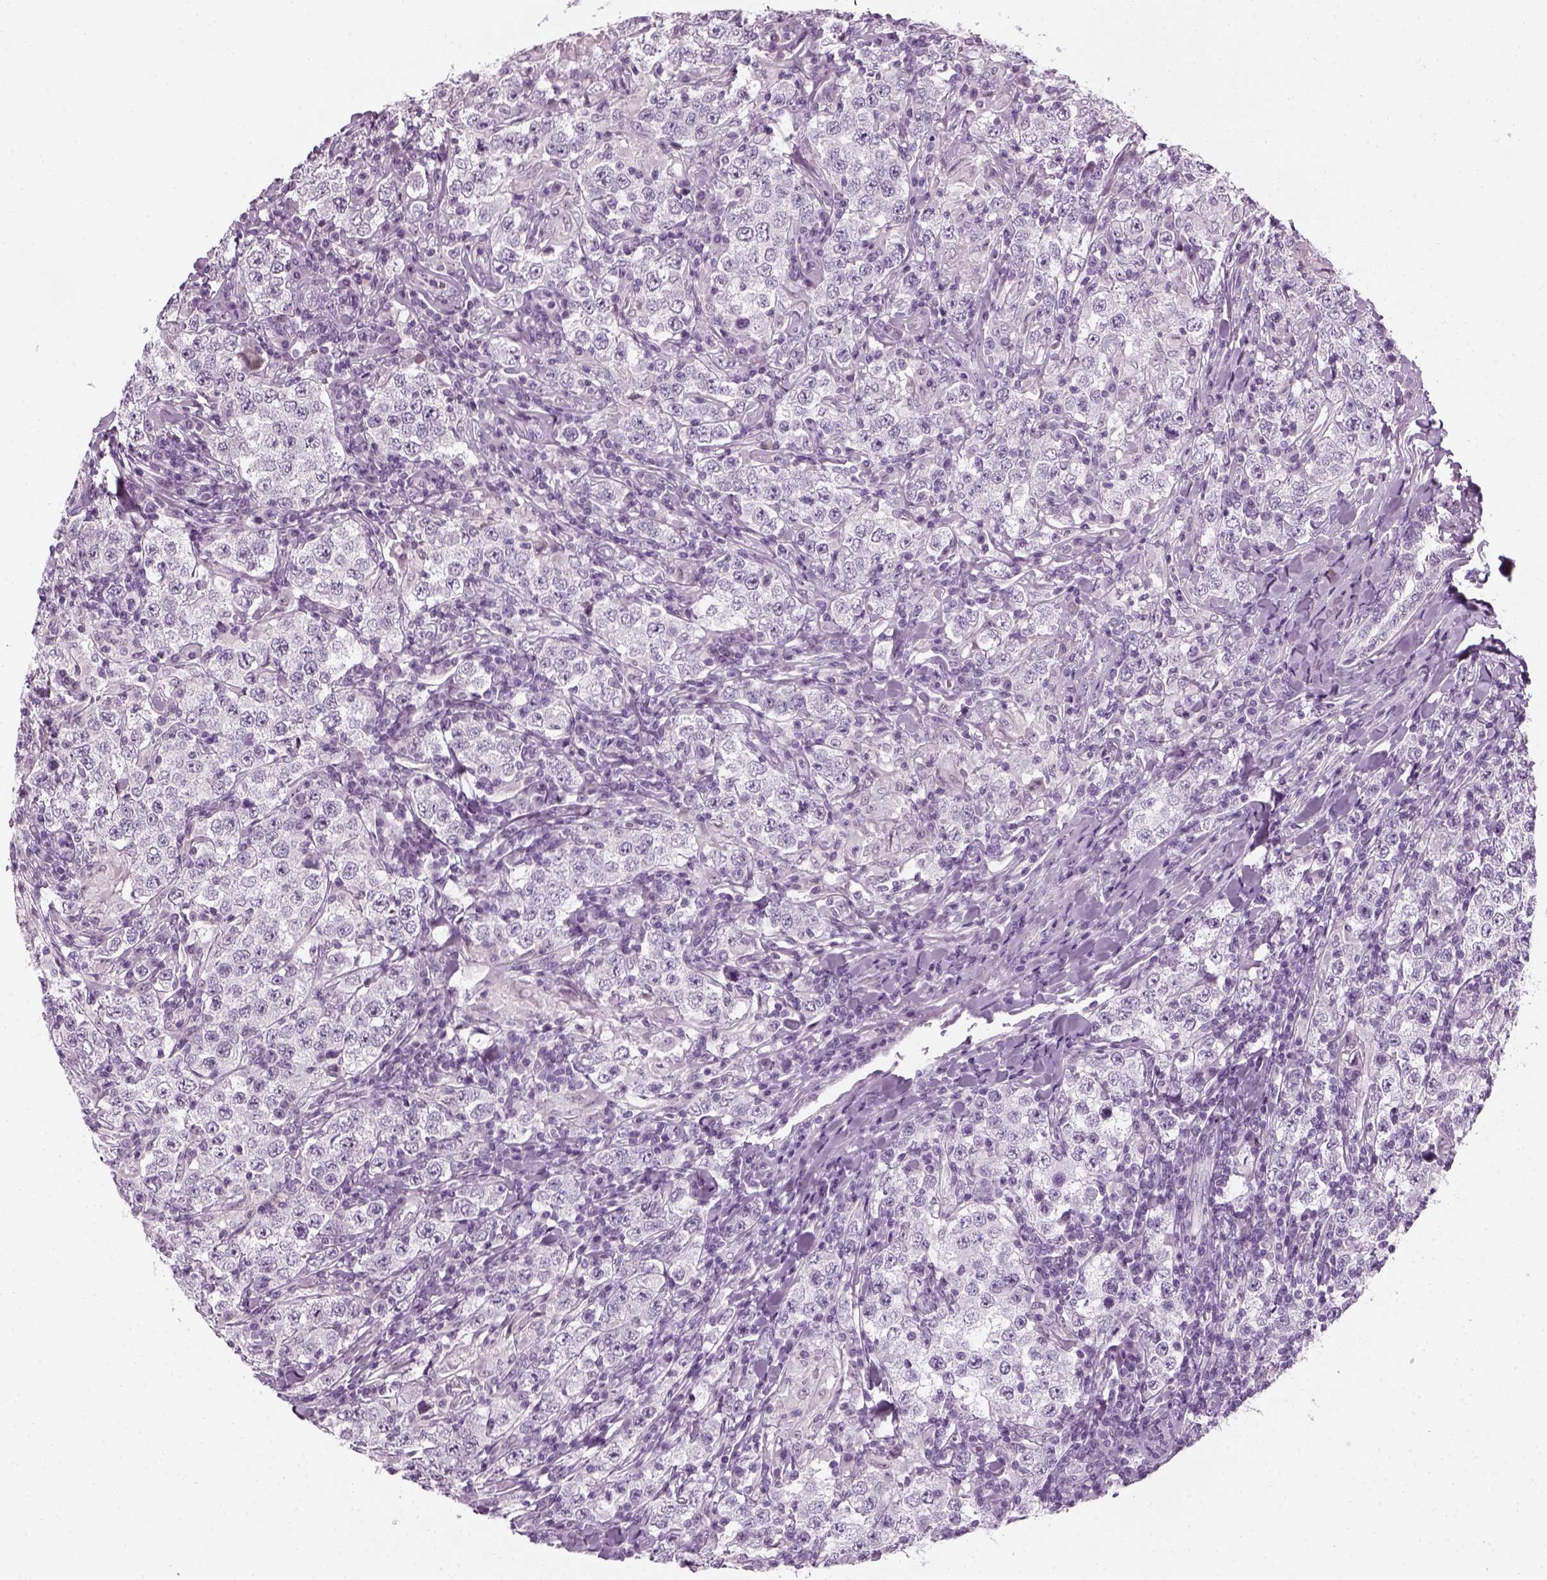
{"staining": {"intensity": "negative", "quantity": "none", "location": "none"}, "tissue": "testis cancer", "cell_type": "Tumor cells", "image_type": "cancer", "snomed": [{"axis": "morphology", "description": "Seminoma, NOS"}, {"axis": "morphology", "description": "Carcinoma, Embryonal, NOS"}, {"axis": "topography", "description": "Testis"}], "caption": "IHC micrograph of testis cancer (seminoma) stained for a protein (brown), which reveals no staining in tumor cells.", "gene": "KRT75", "patient": {"sex": "male", "age": 41}}